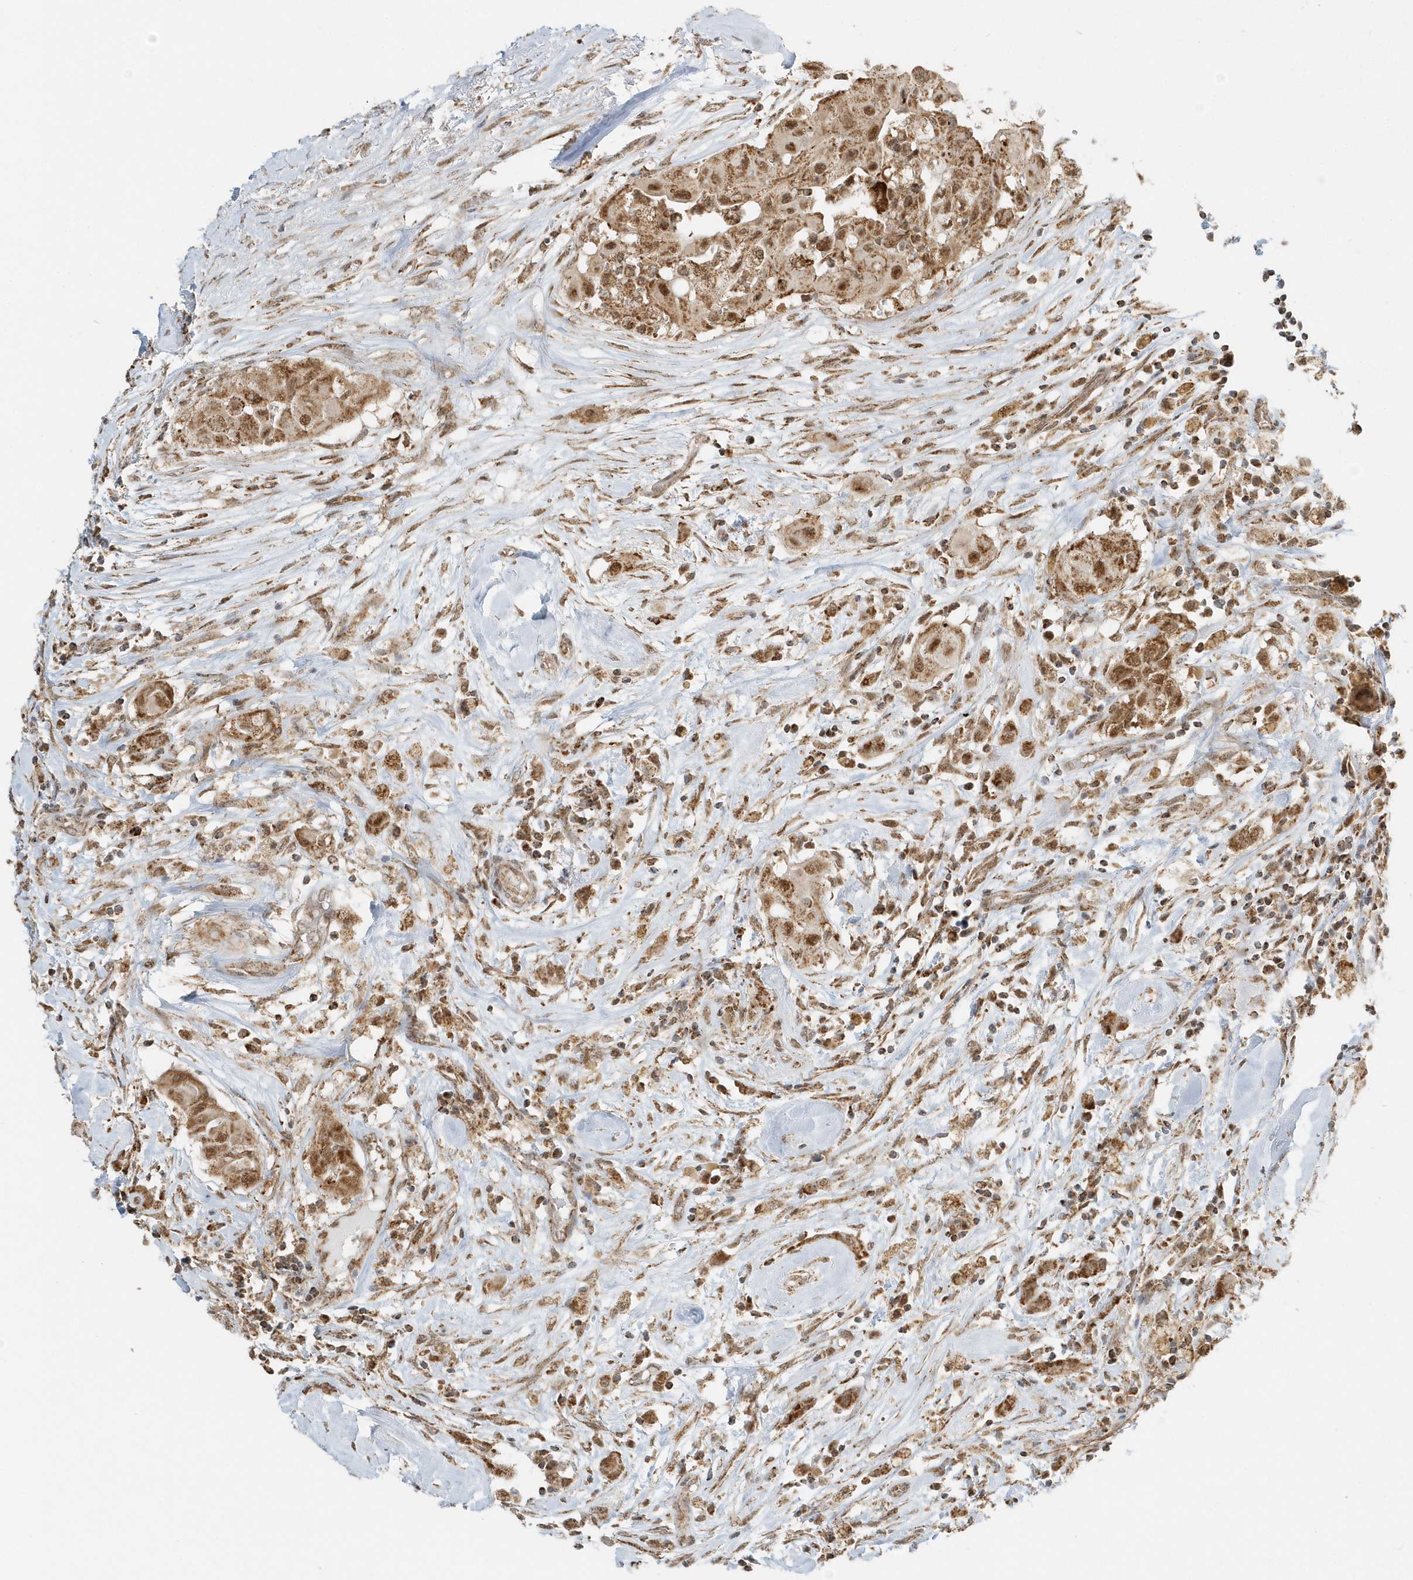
{"staining": {"intensity": "strong", "quantity": ">75%", "location": "cytoplasmic/membranous,nuclear"}, "tissue": "thyroid cancer", "cell_type": "Tumor cells", "image_type": "cancer", "snomed": [{"axis": "morphology", "description": "Papillary adenocarcinoma, NOS"}, {"axis": "topography", "description": "Thyroid gland"}], "caption": "Strong cytoplasmic/membranous and nuclear expression is appreciated in about >75% of tumor cells in thyroid cancer.", "gene": "PSMD6", "patient": {"sex": "female", "age": 59}}